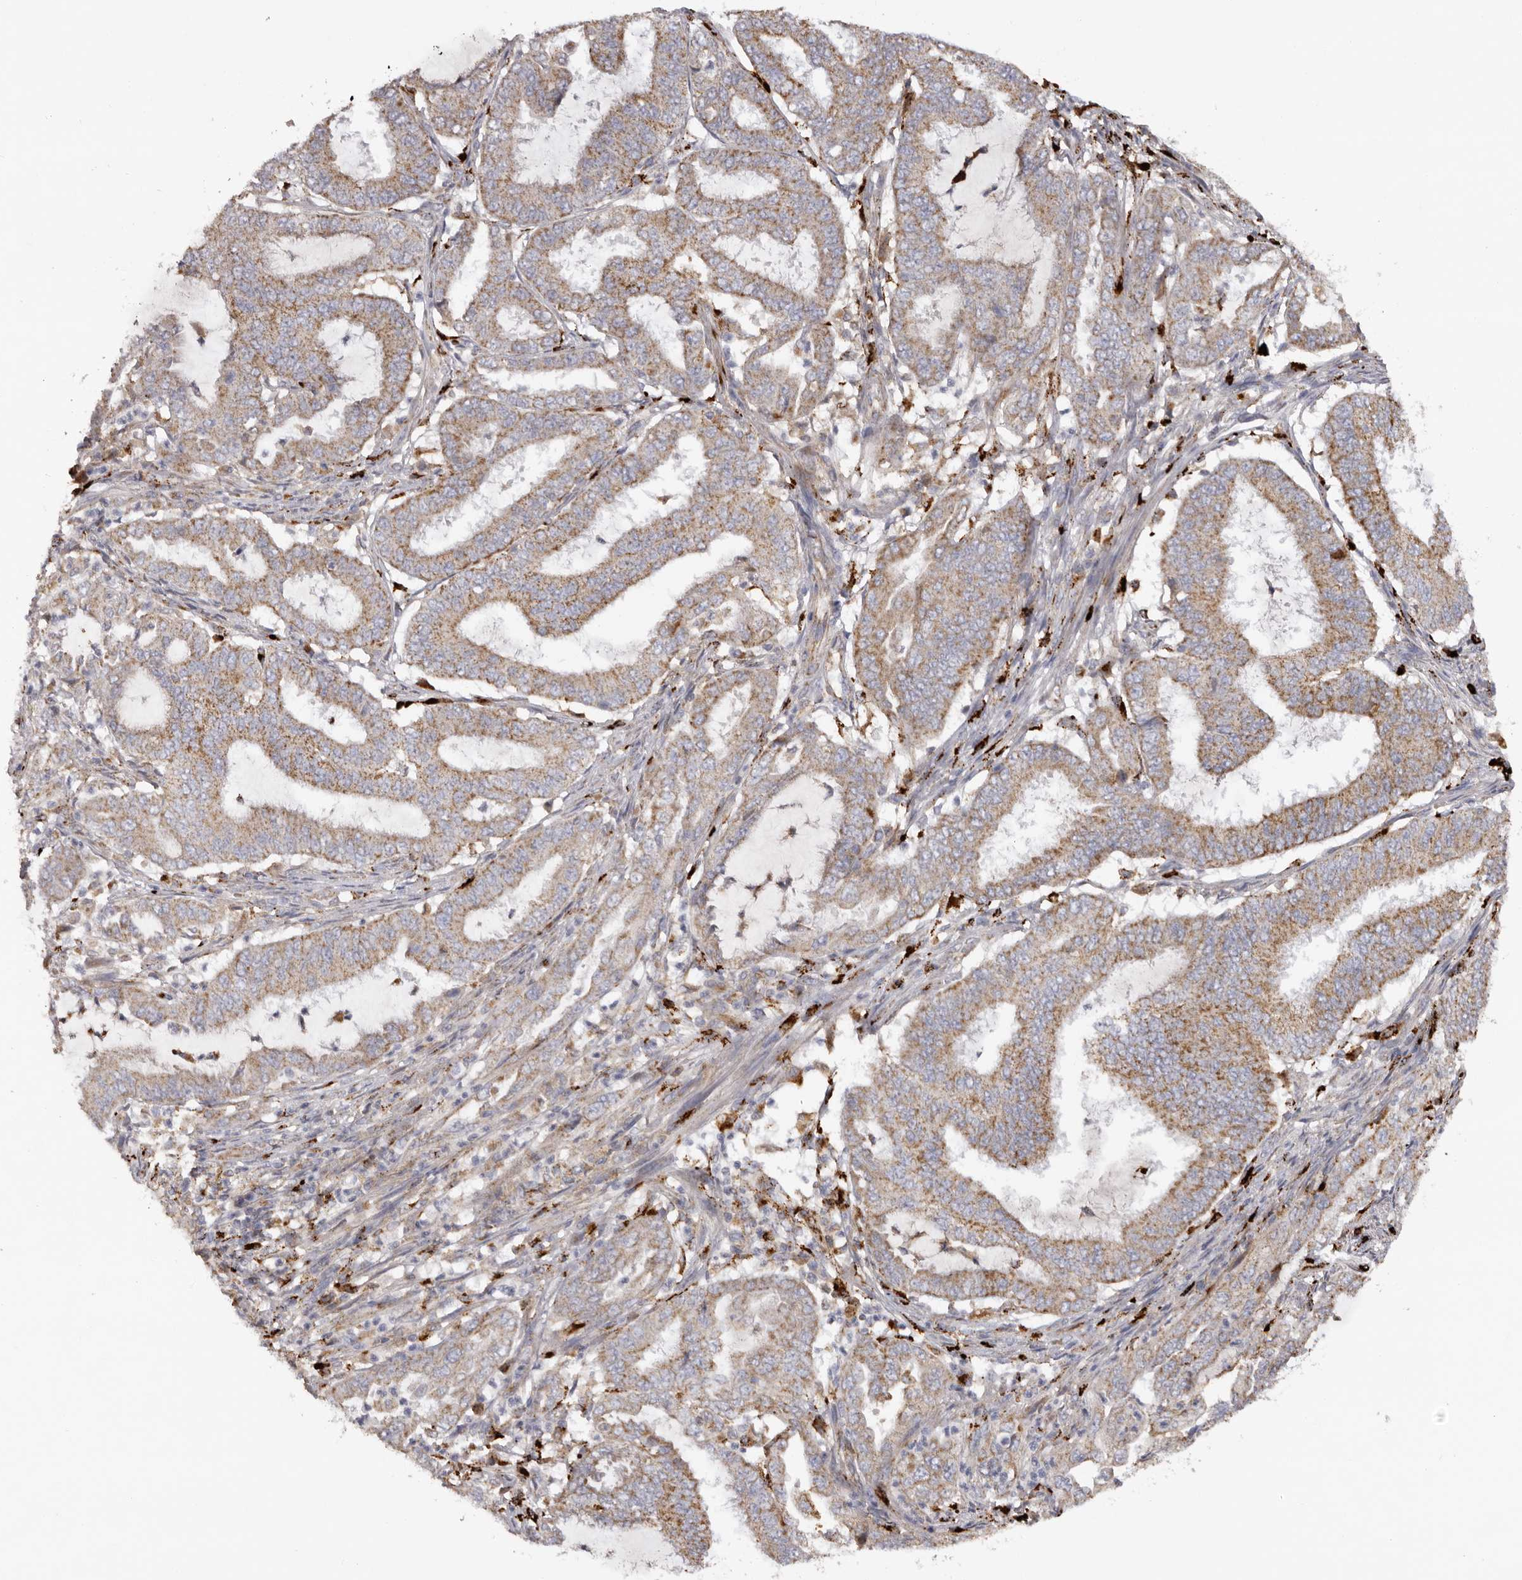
{"staining": {"intensity": "moderate", "quantity": ">75%", "location": "cytoplasmic/membranous"}, "tissue": "endometrial cancer", "cell_type": "Tumor cells", "image_type": "cancer", "snomed": [{"axis": "morphology", "description": "Adenocarcinoma, NOS"}, {"axis": "topography", "description": "Endometrium"}], "caption": "This photomicrograph demonstrates endometrial cancer (adenocarcinoma) stained with IHC to label a protein in brown. The cytoplasmic/membranous of tumor cells show moderate positivity for the protein. Nuclei are counter-stained blue.", "gene": "MECR", "patient": {"sex": "female", "age": 51}}